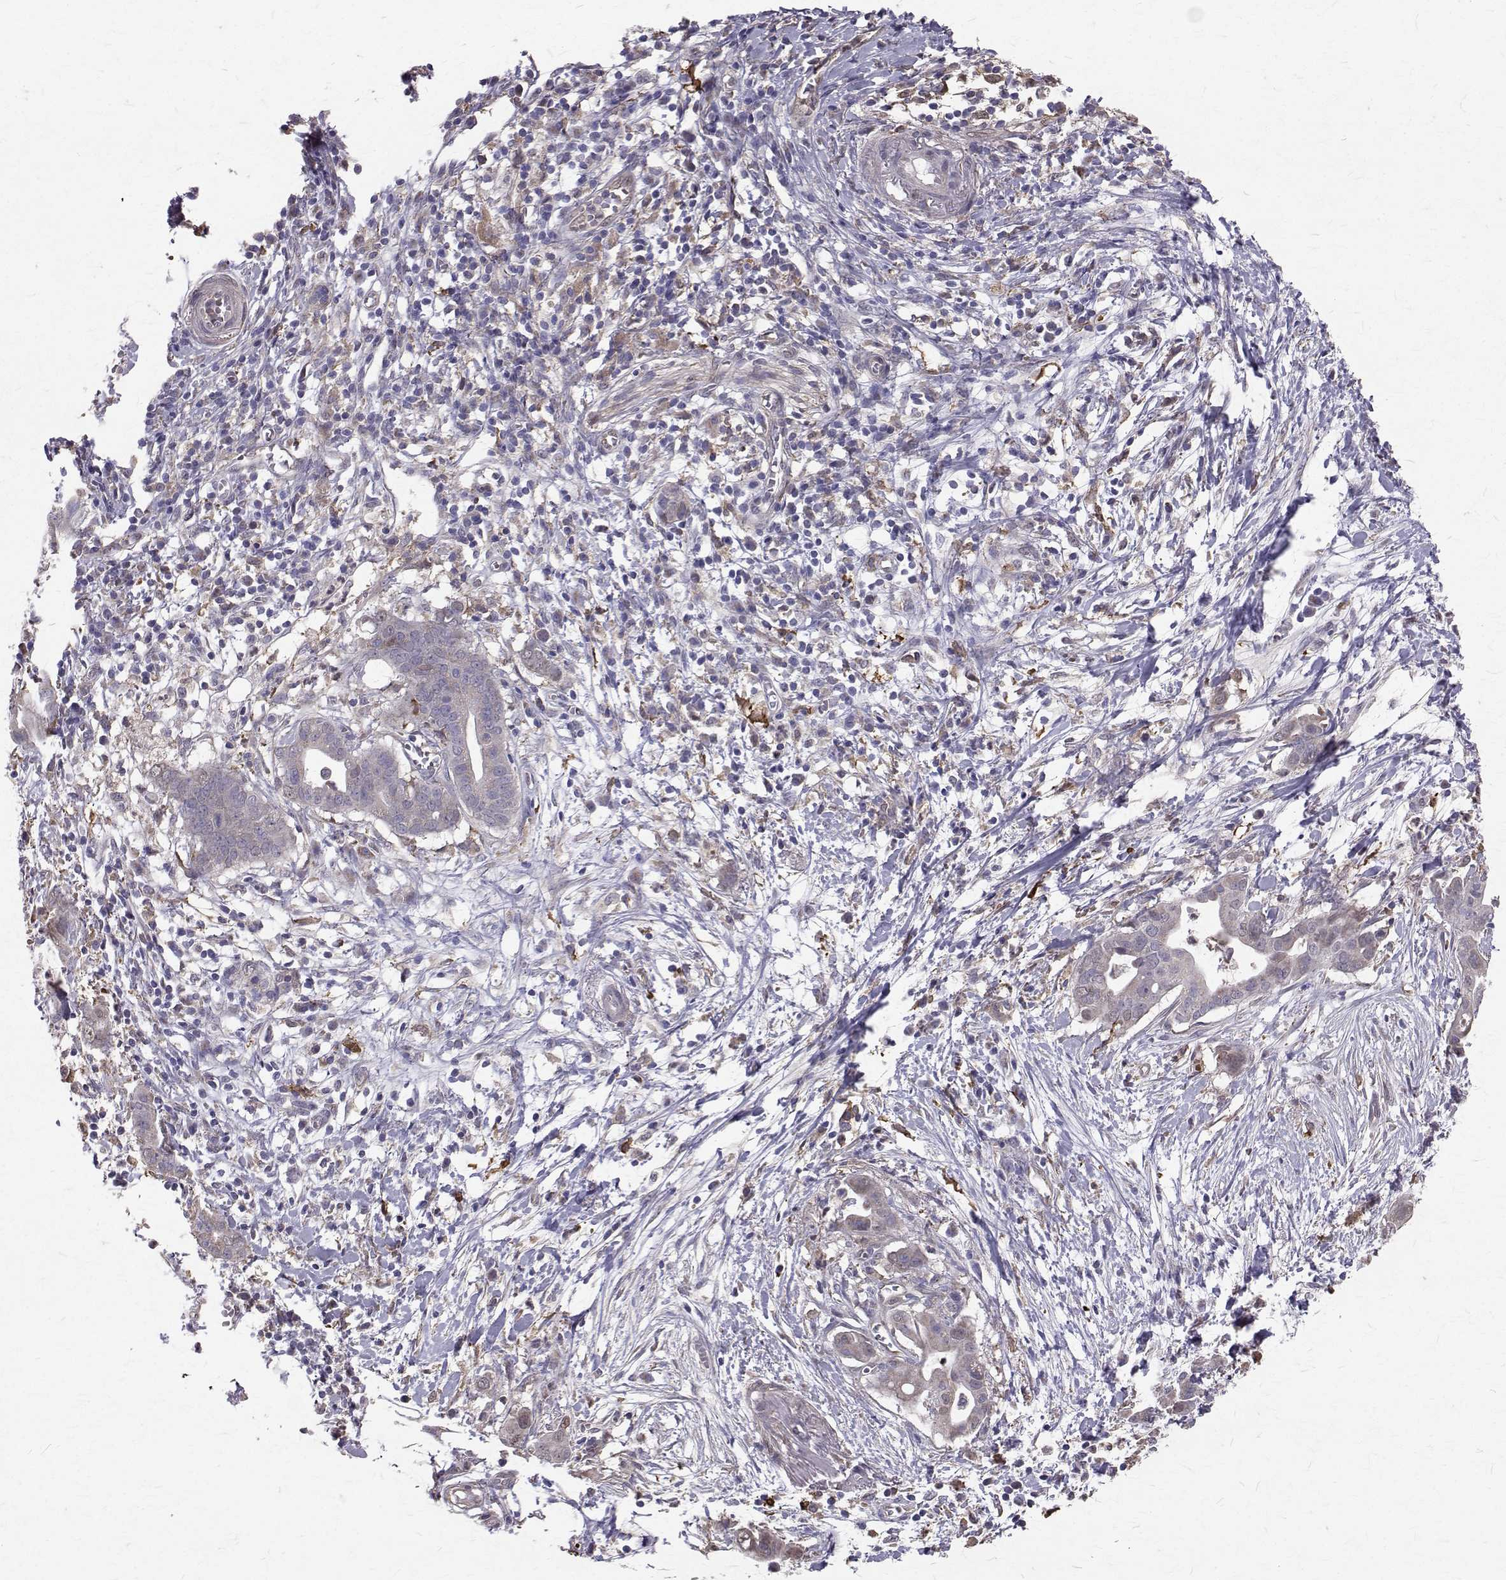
{"staining": {"intensity": "moderate", "quantity": "<25%", "location": "nuclear"}, "tissue": "pancreatic cancer", "cell_type": "Tumor cells", "image_type": "cancer", "snomed": [{"axis": "morphology", "description": "Adenocarcinoma, NOS"}, {"axis": "topography", "description": "Pancreas"}], "caption": "Moderate nuclear staining for a protein is appreciated in about <25% of tumor cells of pancreatic adenocarcinoma using immunohistochemistry (IHC).", "gene": "CCDC89", "patient": {"sex": "male", "age": 61}}